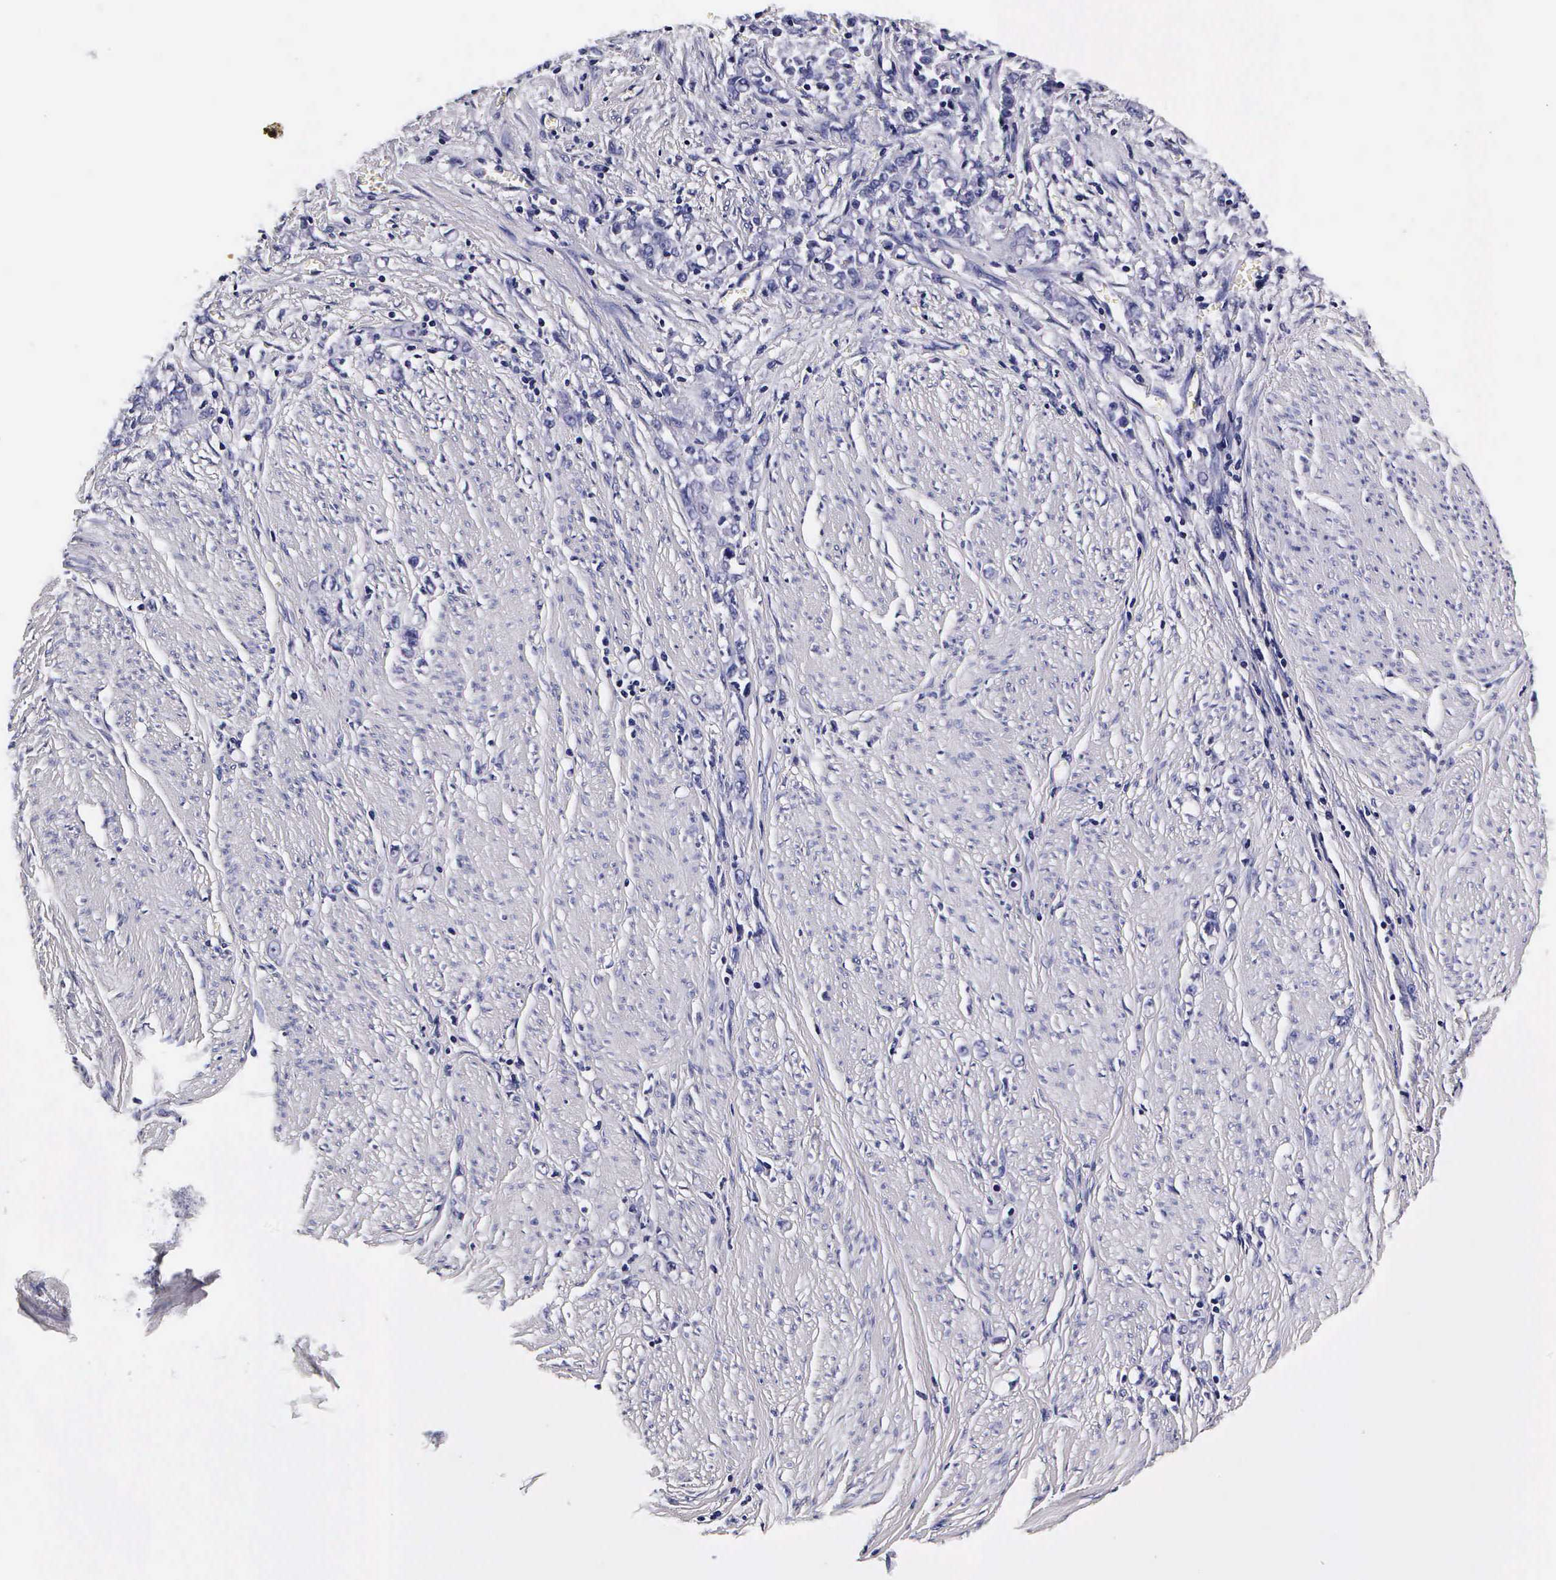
{"staining": {"intensity": "negative", "quantity": "none", "location": "none"}, "tissue": "stomach cancer", "cell_type": "Tumor cells", "image_type": "cancer", "snomed": [{"axis": "morphology", "description": "Adenocarcinoma, NOS"}, {"axis": "topography", "description": "Stomach"}], "caption": "Human stomach cancer stained for a protein using immunohistochemistry demonstrates no staining in tumor cells.", "gene": "IAPP", "patient": {"sex": "male", "age": 72}}